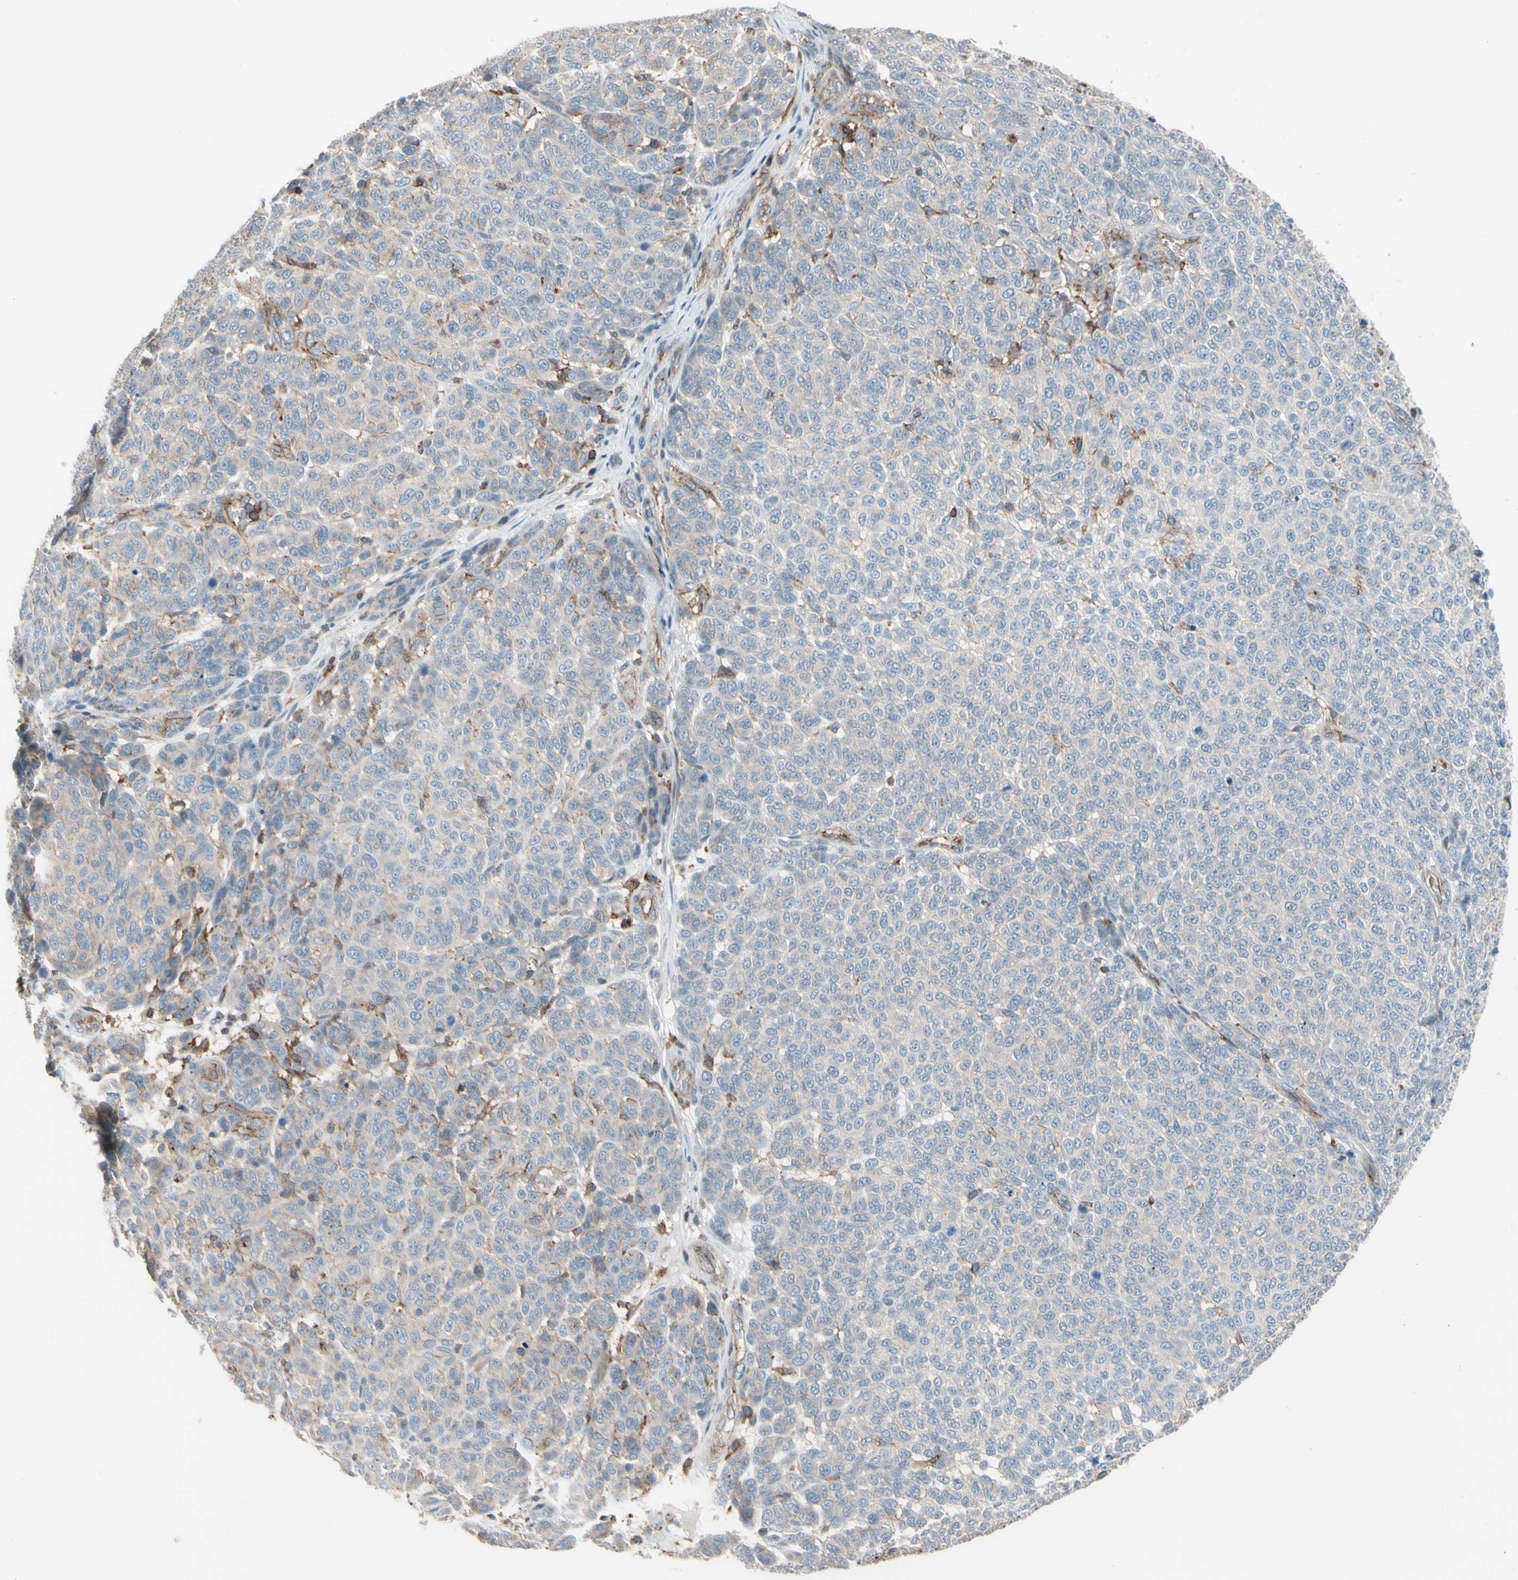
{"staining": {"intensity": "negative", "quantity": "none", "location": "none"}, "tissue": "melanoma", "cell_type": "Tumor cells", "image_type": "cancer", "snomed": [{"axis": "morphology", "description": "Malignant melanoma, NOS"}, {"axis": "topography", "description": "Skin"}], "caption": "Tumor cells are negative for brown protein staining in melanoma.", "gene": "SEMA4C", "patient": {"sex": "male", "age": 59}}